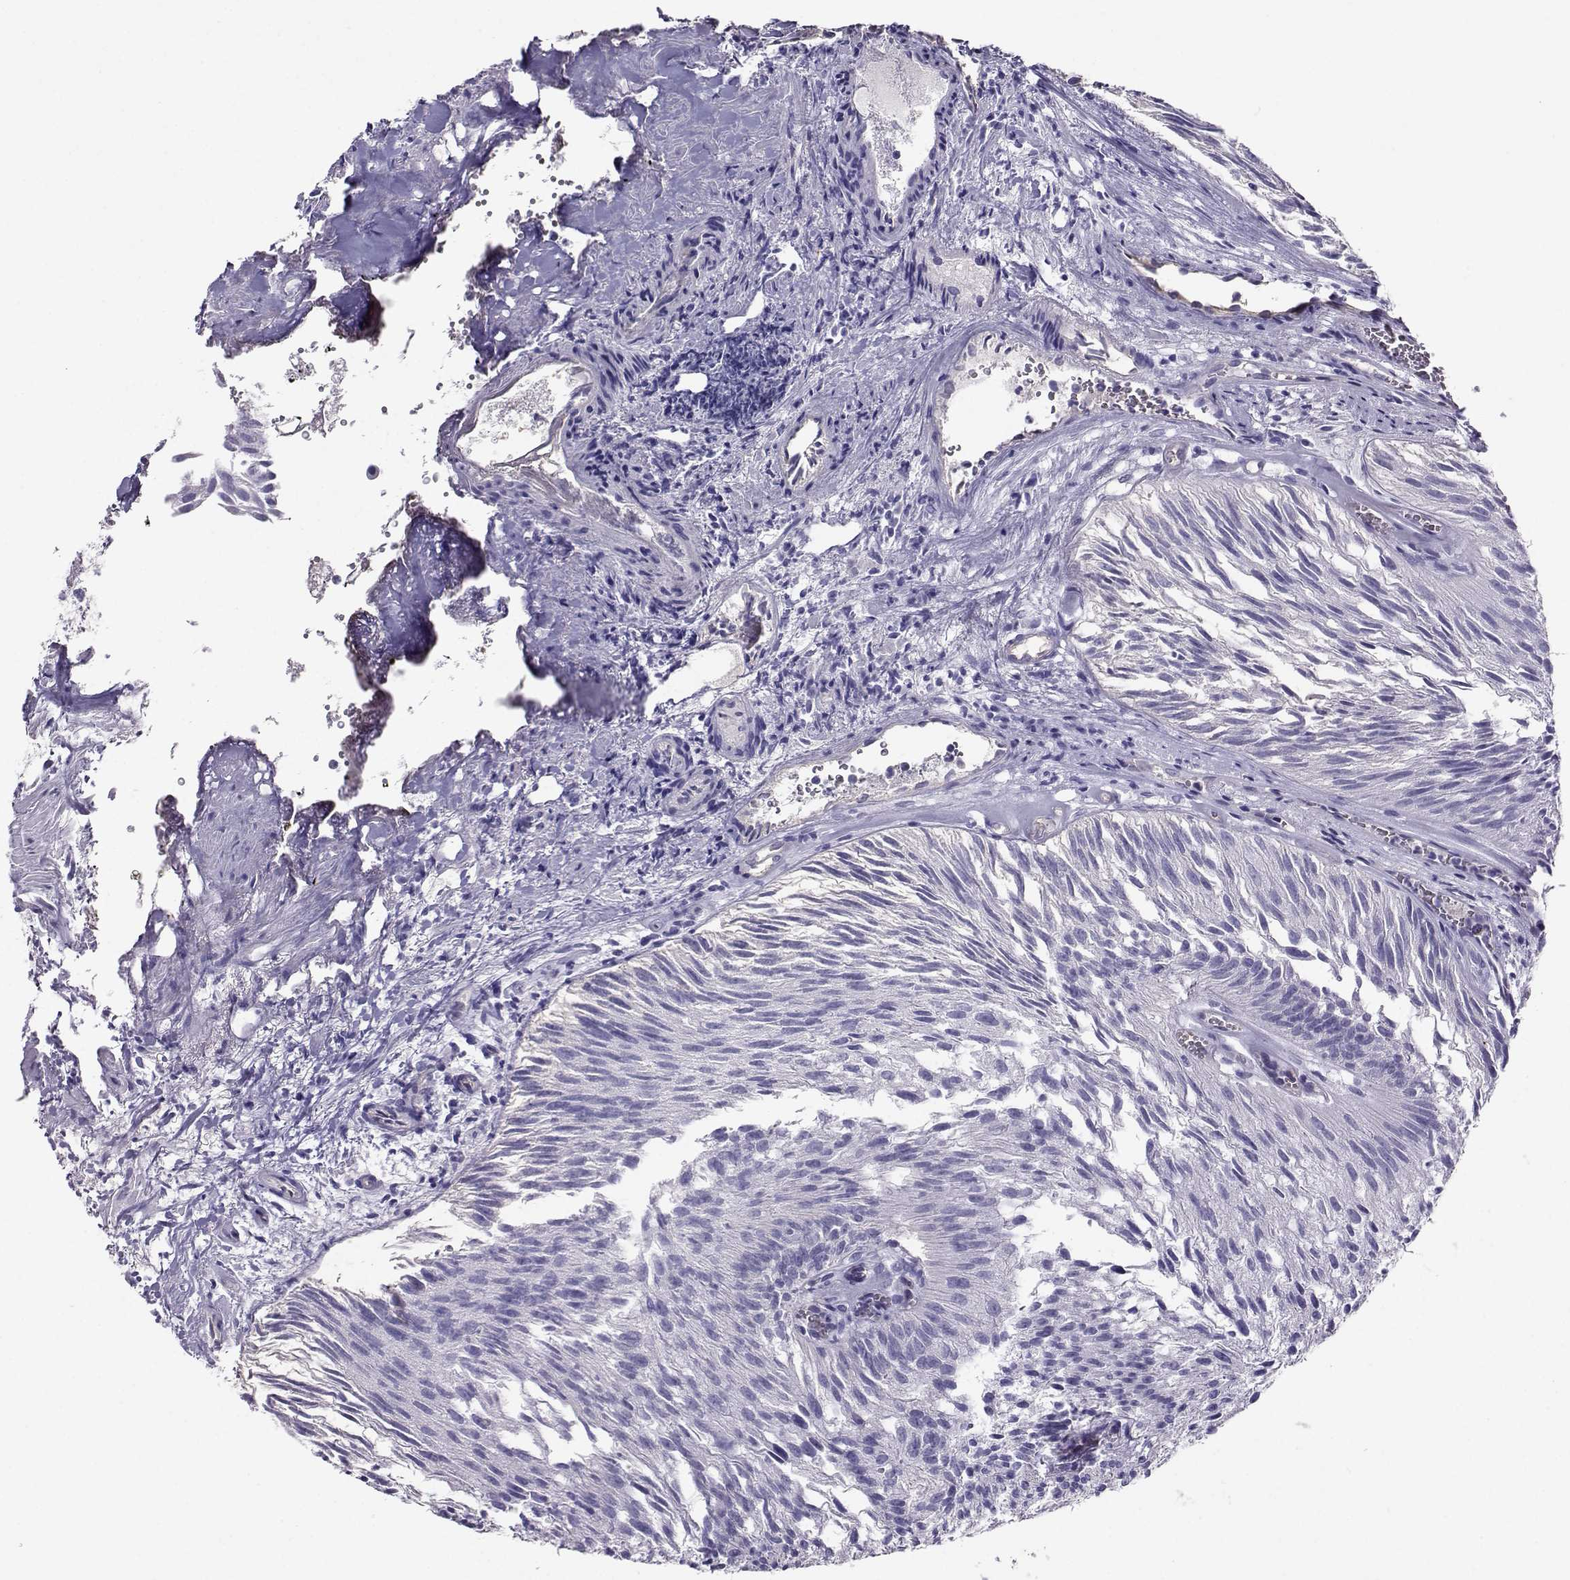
{"staining": {"intensity": "negative", "quantity": "none", "location": "none"}, "tissue": "urothelial cancer", "cell_type": "Tumor cells", "image_type": "cancer", "snomed": [{"axis": "morphology", "description": "Urothelial carcinoma, Low grade"}, {"axis": "topography", "description": "Urinary bladder"}], "caption": "High magnification brightfield microscopy of urothelial carcinoma (low-grade) stained with DAB (3,3'-diaminobenzidine) (brown) and counterstained with hematoxylin (blue): tumor cells show no significant expression.", "gene": "CLUL1", "patient": {"sex": "female", "age": 87}}